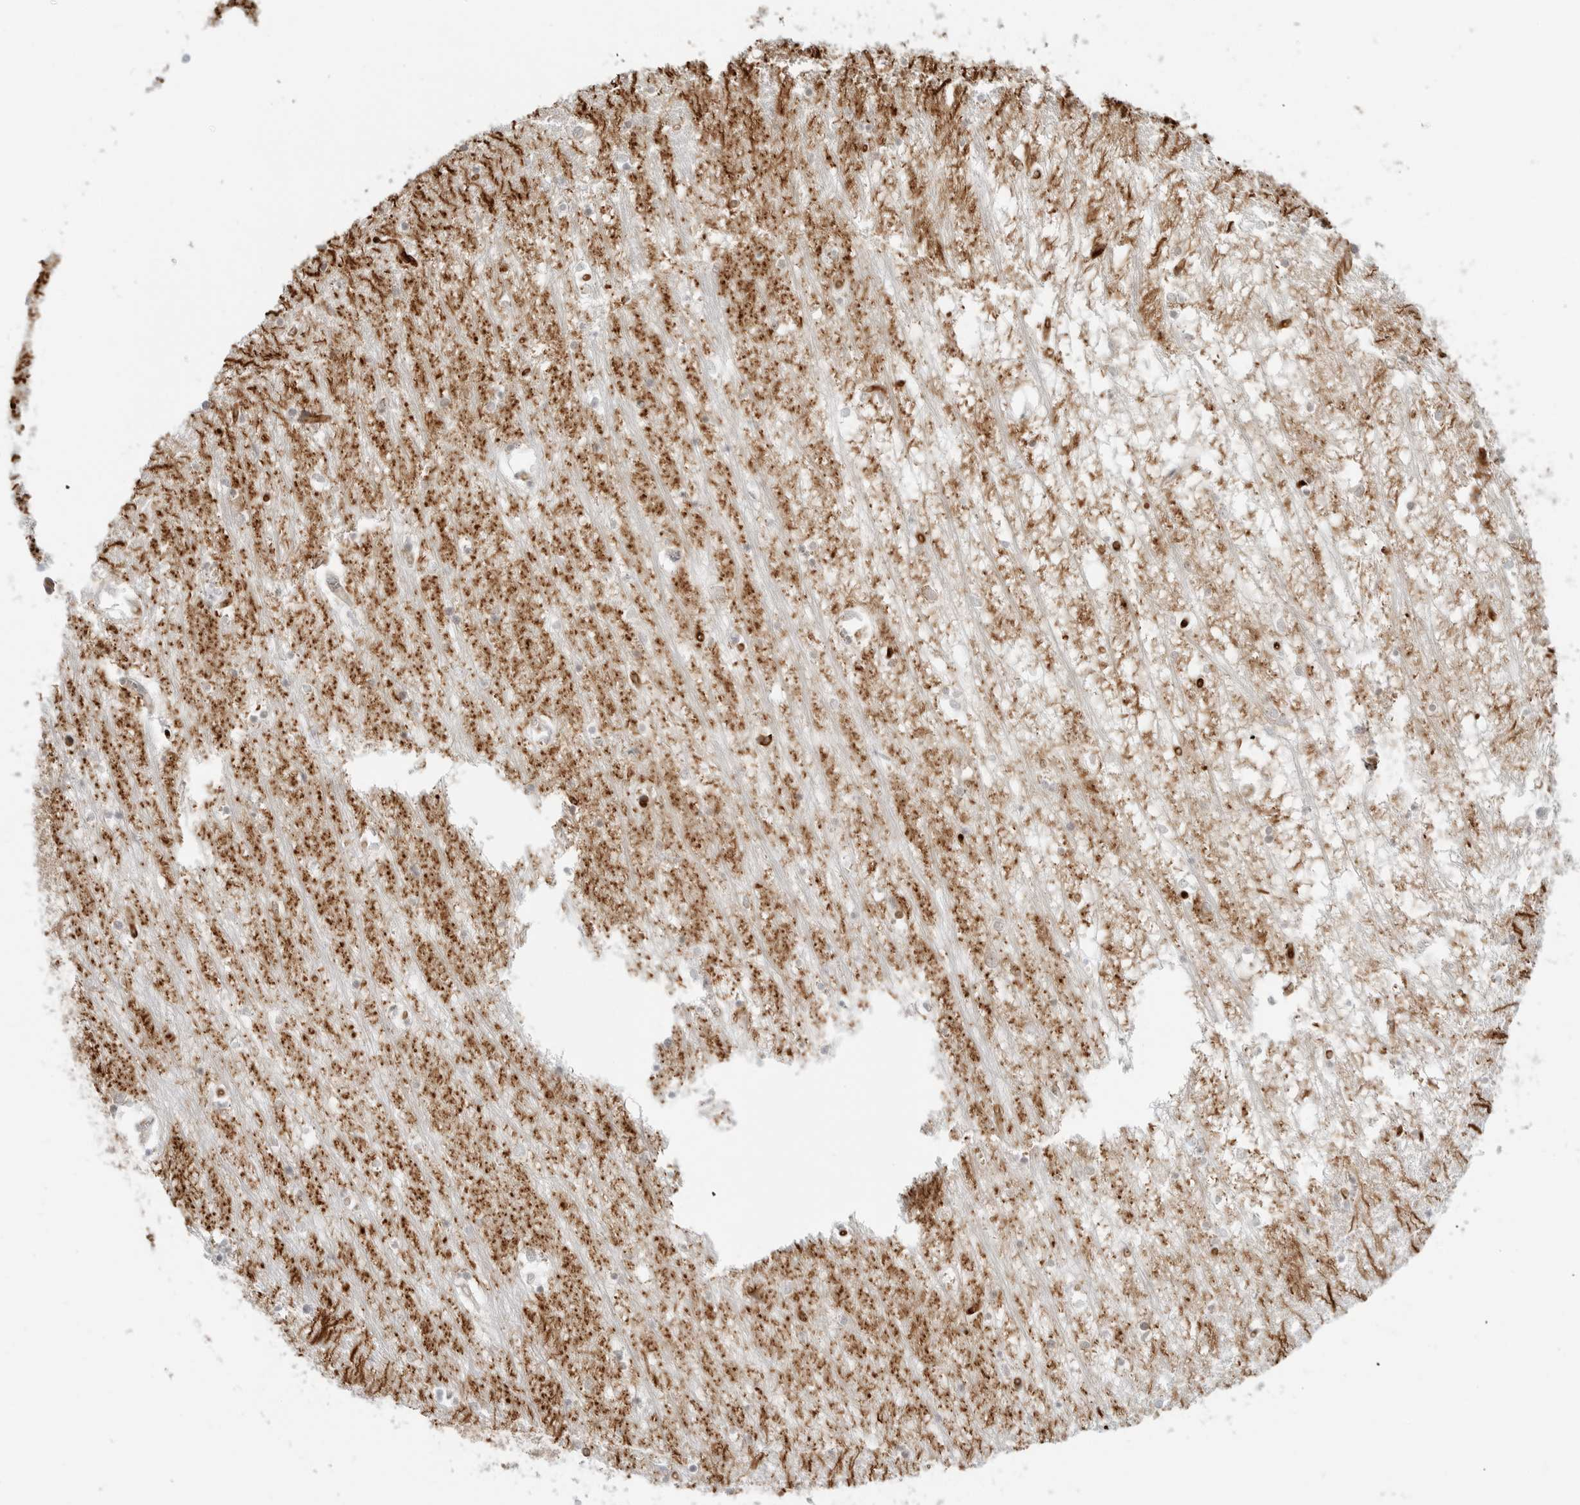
{"staining": {"intensity": "negative", "quantity": "none", "location": "none"}, "tissue": "hippocampus", "cell_type": "Glial cells", "image_type": "normal", "snomed": [{"axis": "morphology", "description": "Normal tissue, NOS"}, {"axis": "topography", "description": "Hippocampus"}], "caption": "Immunohistochemistry (IHC) of unremarkable human hippocampus reveals no positivity in glial cells. (Brightfield microscopy of DAB IHC at high magnification).", "gene": "STXBP3", "patient": {"sex": "male", "age": 70}}